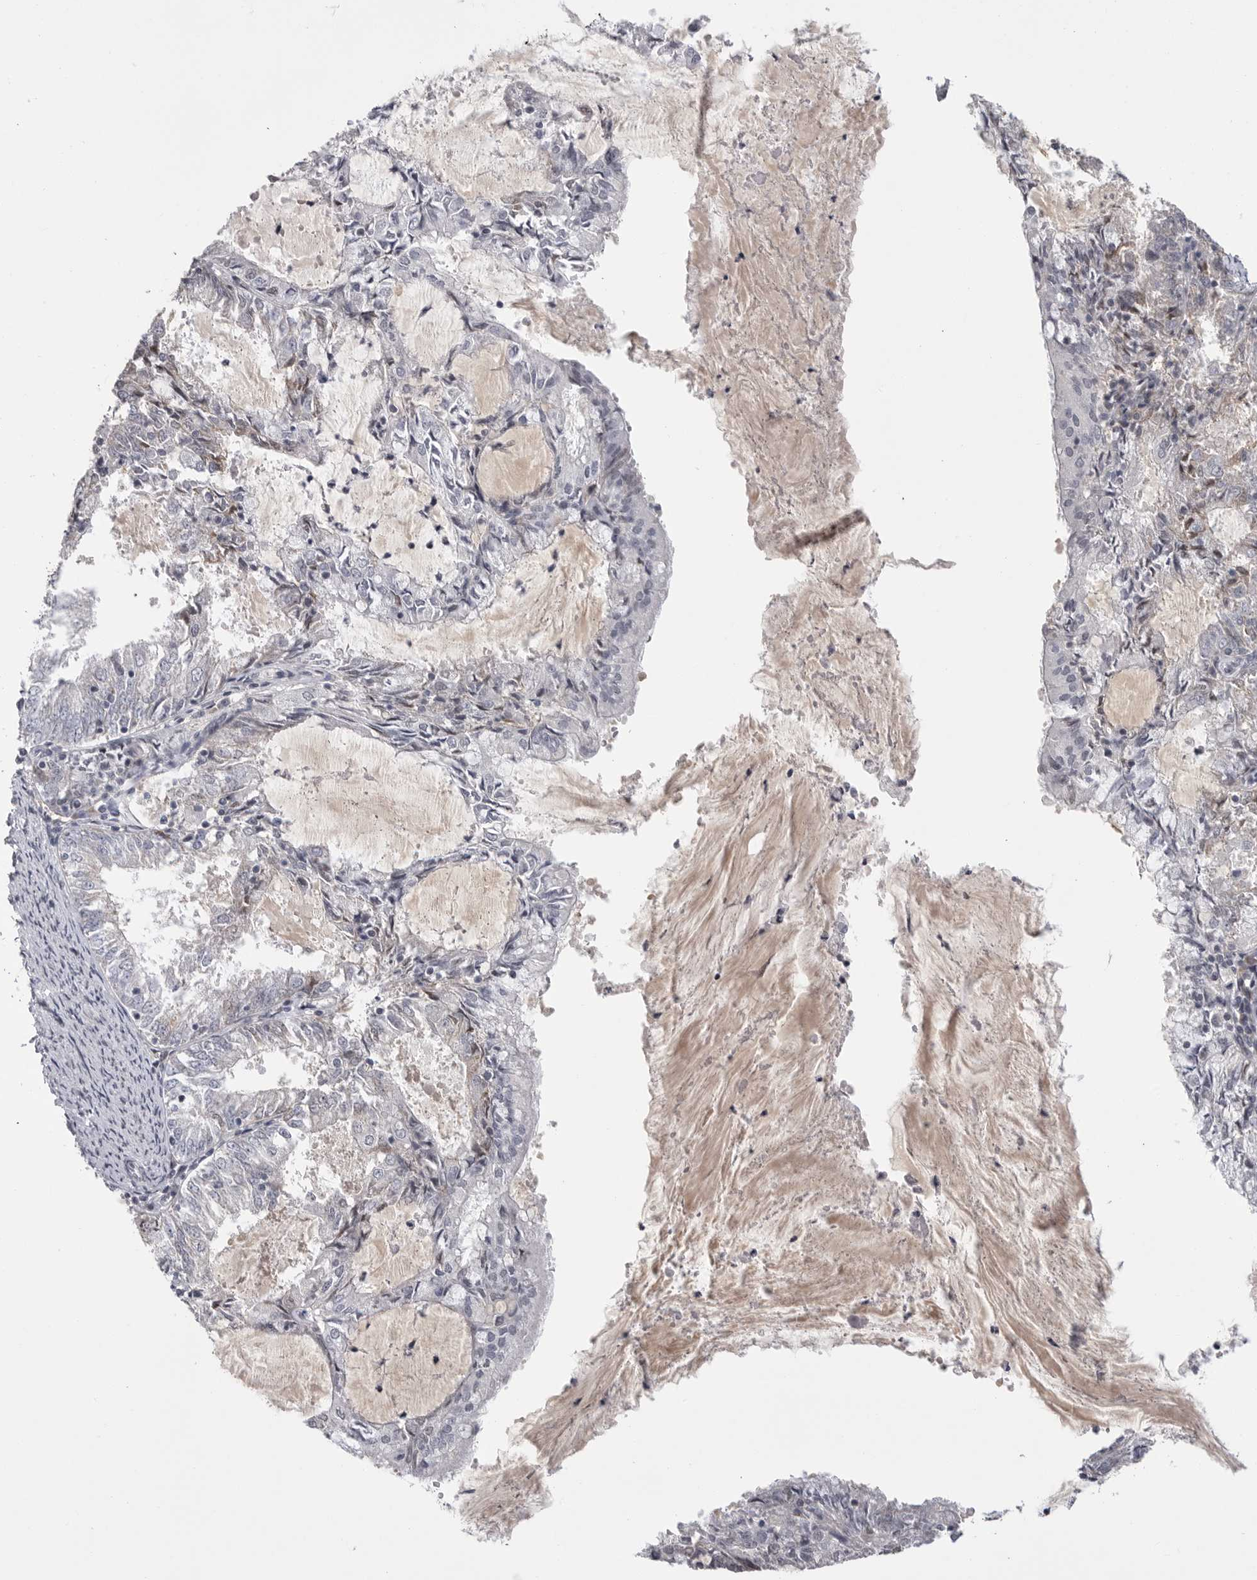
{"staining": {"intensity": "negative", "quantity": "none", "location": "none"}, "tissue": "endometrial cancer", "cell_type": "Tumor cells", "image_type": "cancer", "snomed": [{"axis": "morphology", "description": "Adenocarcinoma, NOS"}, {"axis": "topography", "description": "Endometrium"}], "caption": "This is an IHC micrograph of adenocarcinoma (endometrial). There is no expression in tumor cells.", "gene": "FBXO43", "patient": {"sex": "female", "age": 57}}